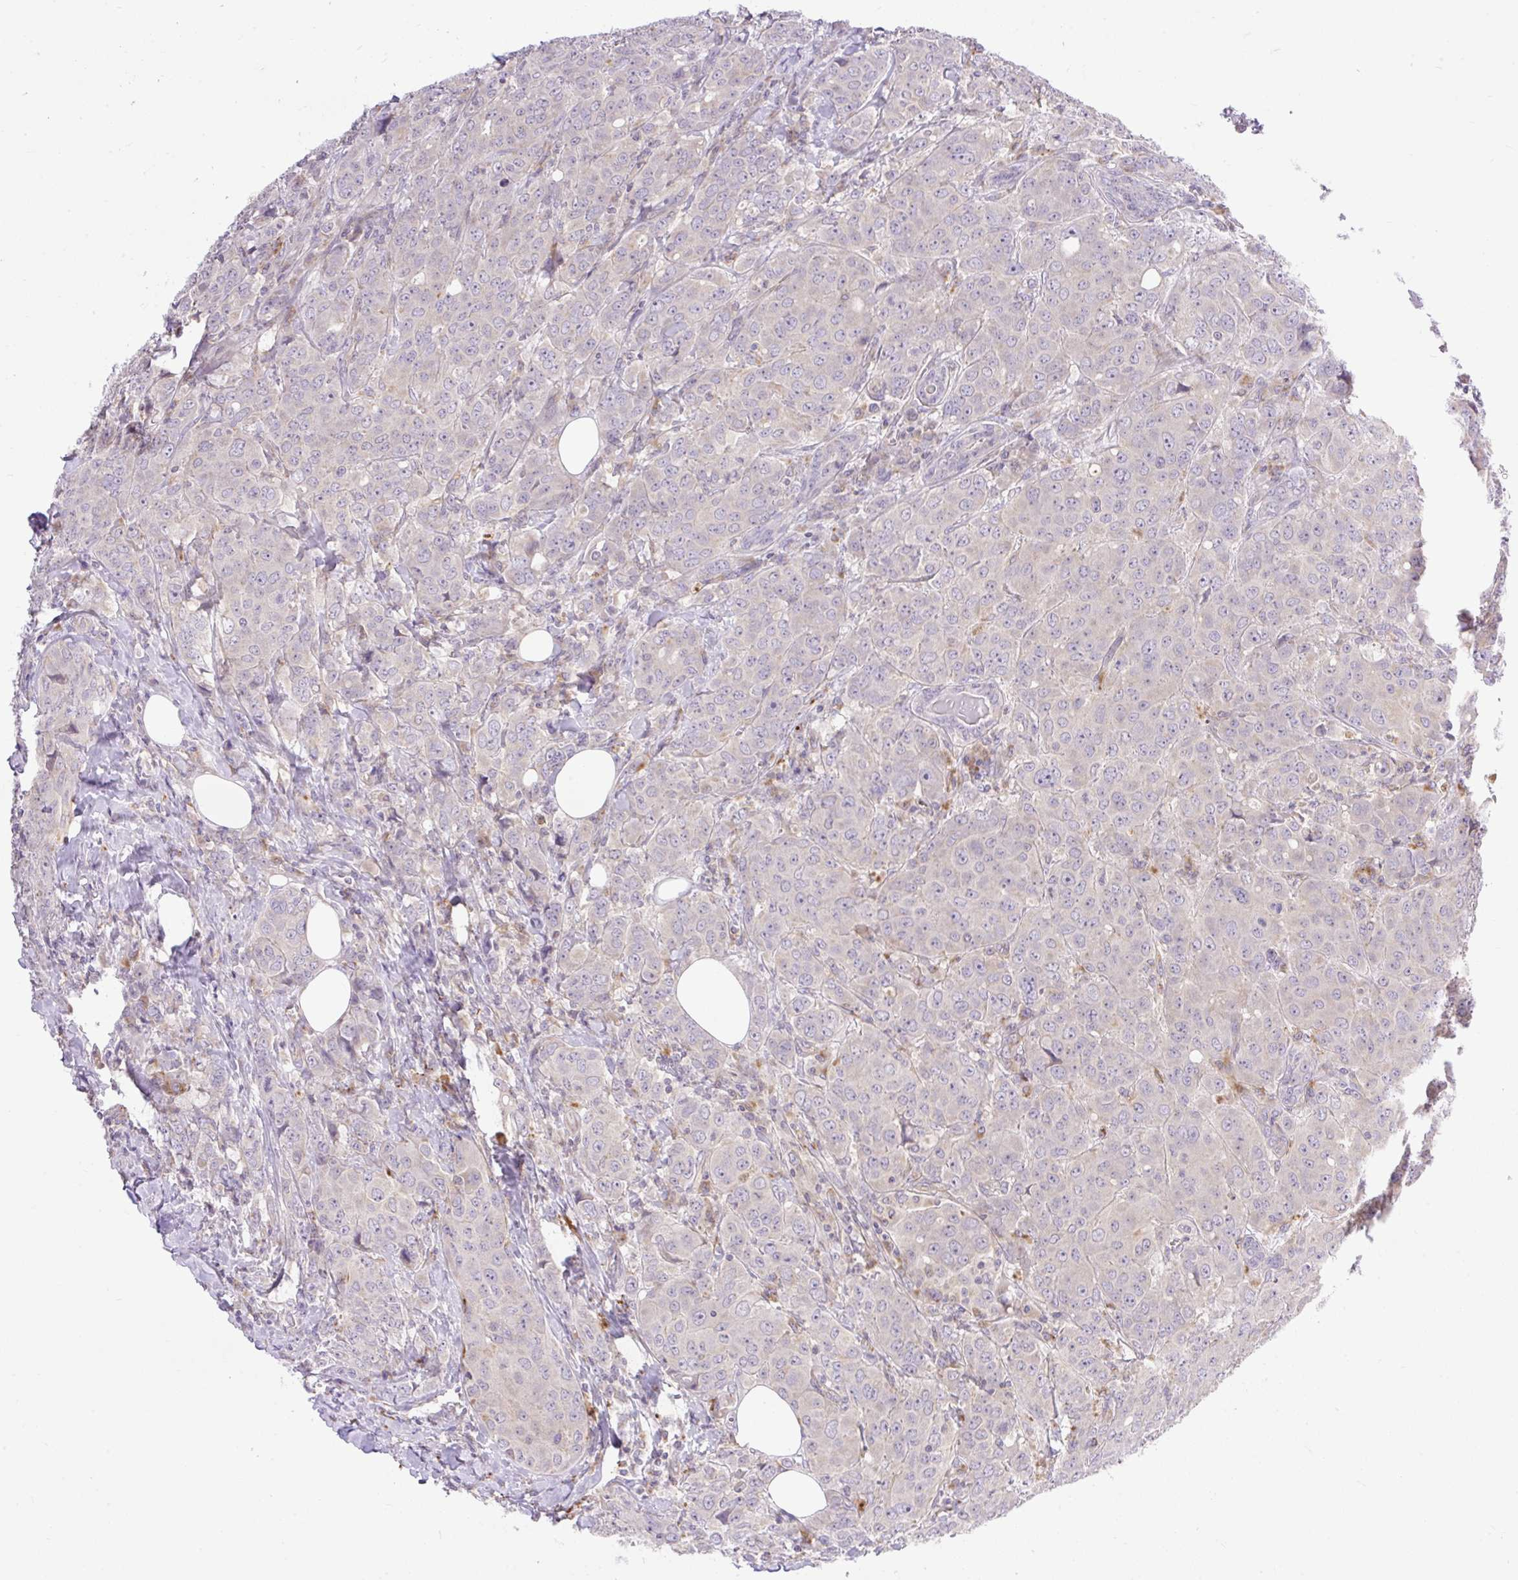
{"staining": {"intensity": "negative", "quantity": "none", "location": "none"}, "tissue": "breast cancer", "cell_type": "Tumor cells", "image_type": "cancer", "snomed": [{"axis": "morphology", "description": "Duct carcinoma"}, {"axis": "topography", "description": "Breast"}], "caption": "The photomicrograph exhibits no staining of tumor cells in breast cancer (invasive ductal carcinoma).", "gene": "HEXB", "patient": {"sex": "female", "age": 43}}